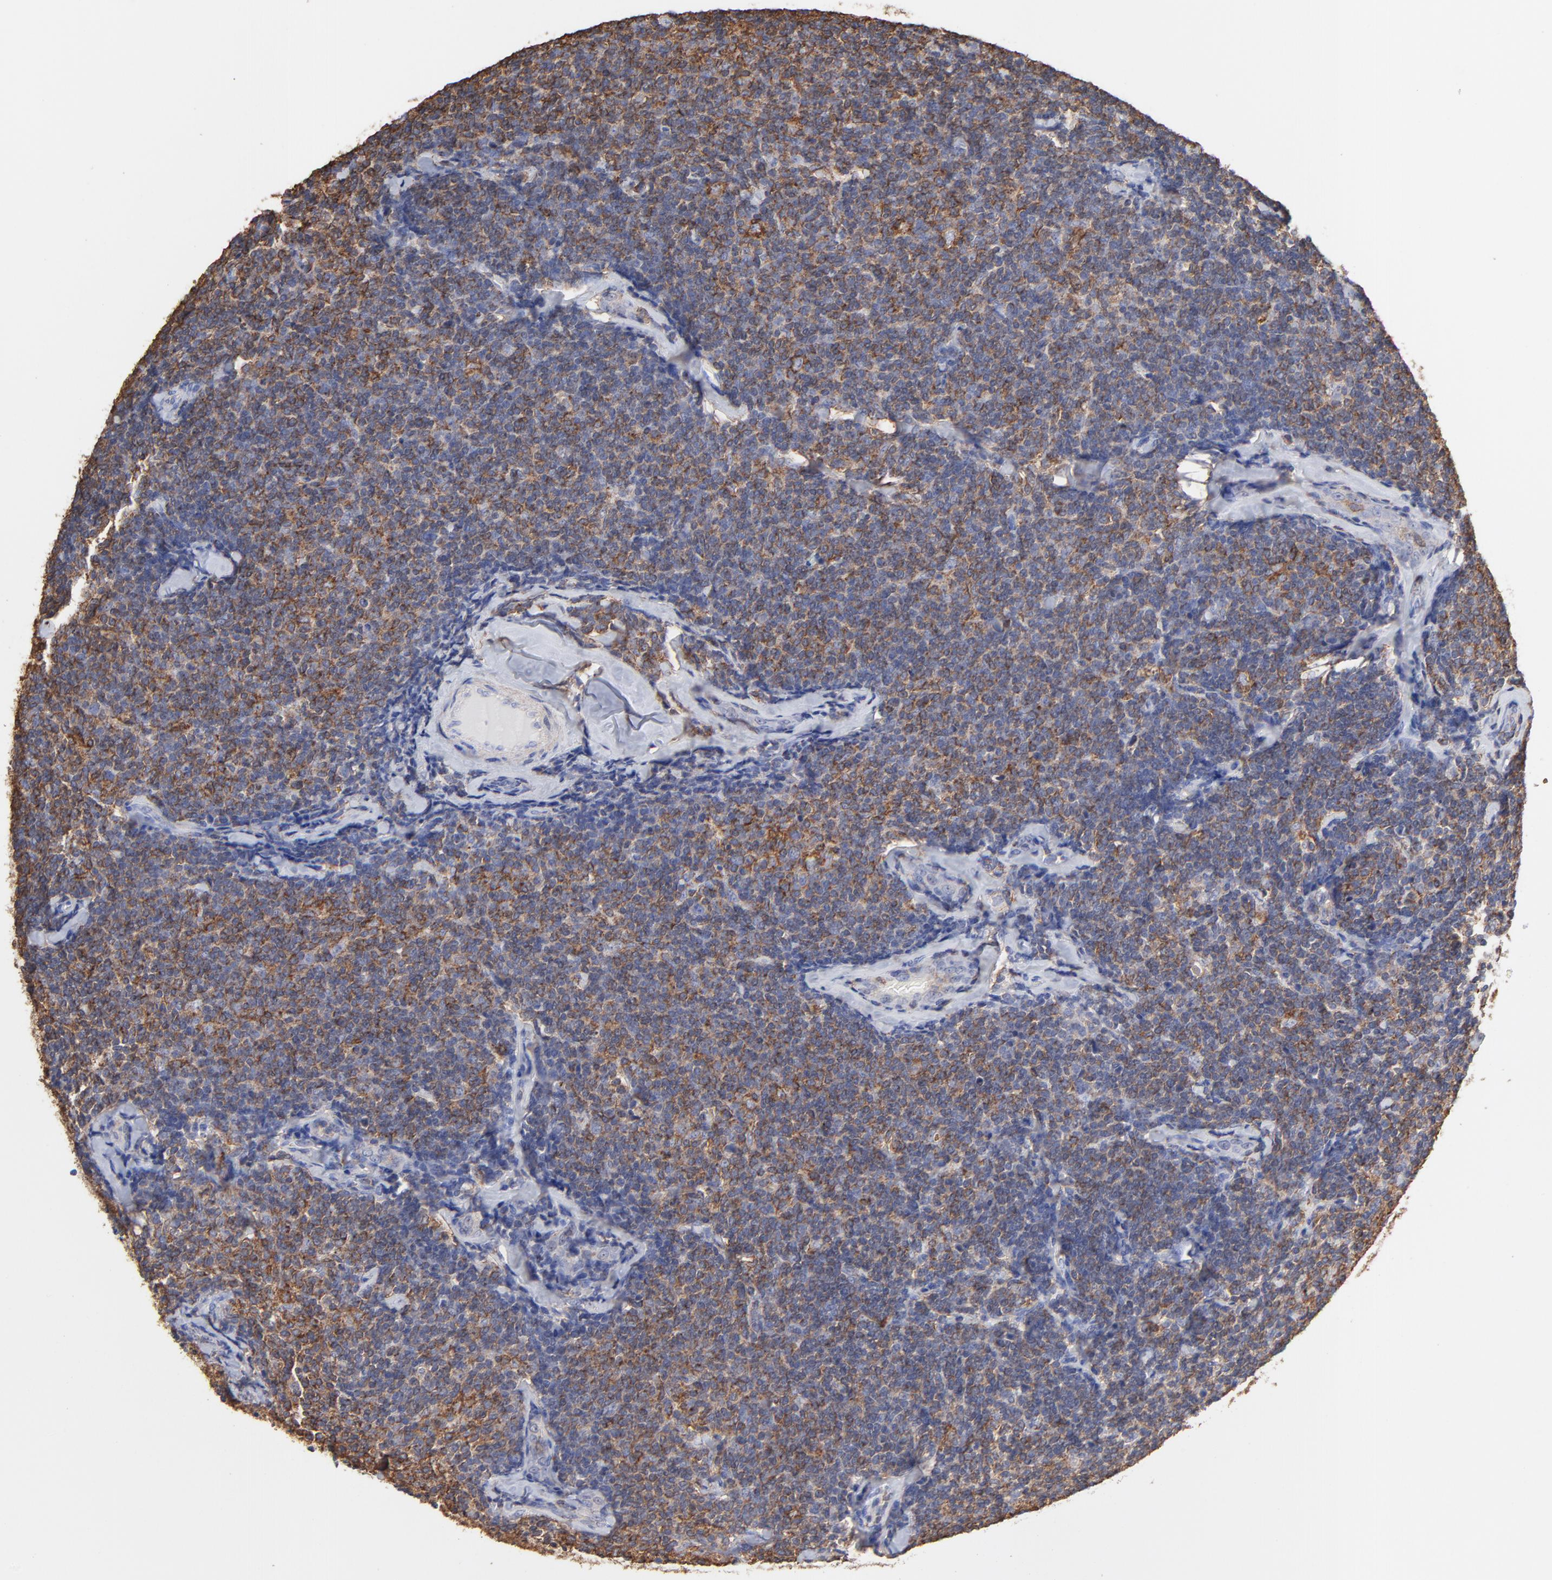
{"staining": {"intensity": "strong", "quantity": ">75%", "location": "cytoplasmic/membranous"}, "tissue": "lymphoma", "cell_type": "Tumor cells", "image_type": "cancer", "snomed": [{"axis": "morphology", "description": "Malignant lymphoma, non-Hodgkin's type, Low grade"}, {"axis": "topography", "description": "Lymph node"}], "caption": "The immunohistochemical stain shows strong cytoplasmic/membranous expression in tumor cells of lymphoma tissue. The staining is performed using DAB brown chromogen to label protein expression. The nuclei are counter-stained blue using hematoxylin.", "gene": "ASL", "patient": {"sex": "female", "age": 56}}